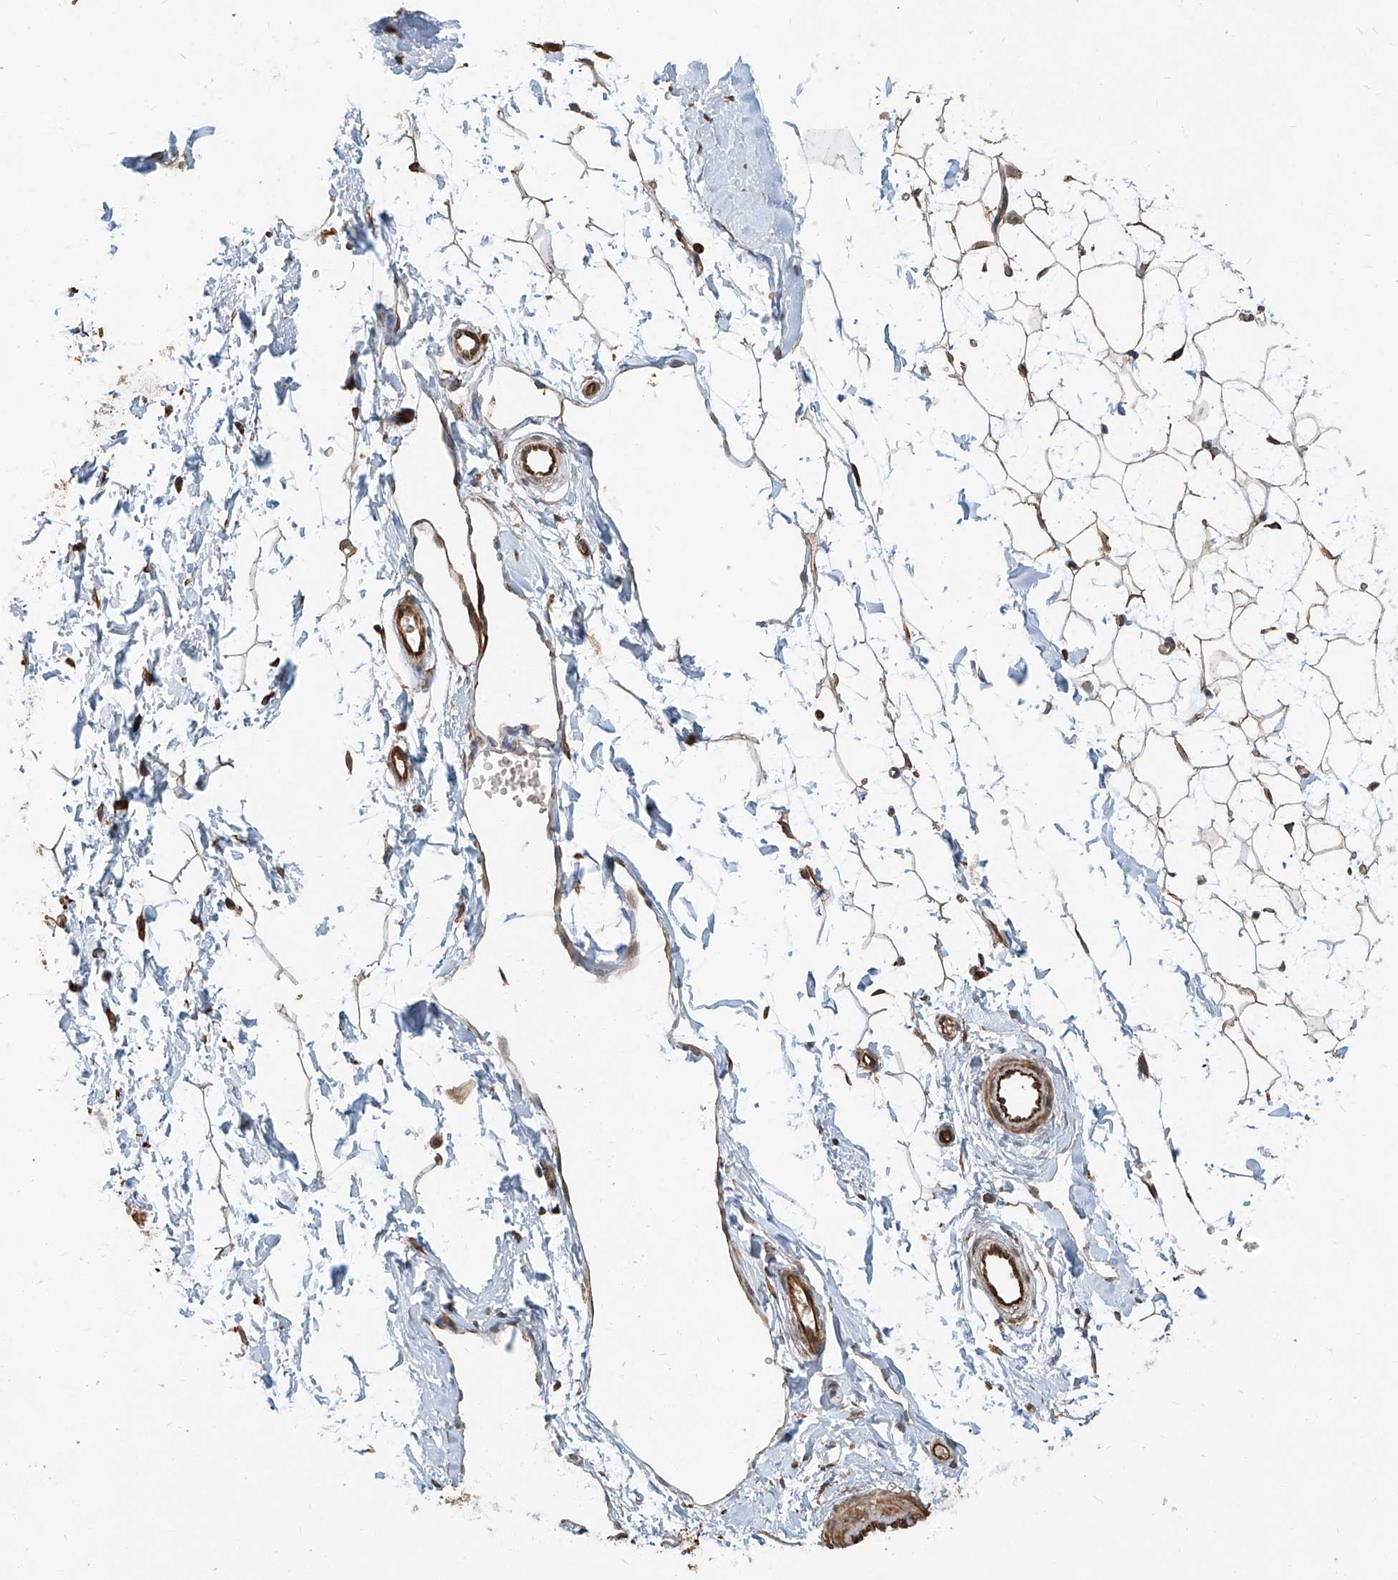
{"staining": {"intensity": "weak", "quantity": "25%-75%", "location": "cytoplasmic/membranous"}, "tissue": "adipose tissue", "cell_type": "Adipocytes", "image_type": "normal", "snomed": [{"axis": "morphology", "description": "Normal tissue, NOS"}, {"axis": "topography", "description": "Breast"}], "caption": "Protein expression analysis of normal adipose tissue exhibits weak cytoplasmic/membranous positivity in about 25%-75% of adipocytes. Immunohistochemistry (ihc) stains the protein of interest in brown and the nuclei are stained blue.", "gene": "STX19", "patient": {"sex": "female", "age": 23}}